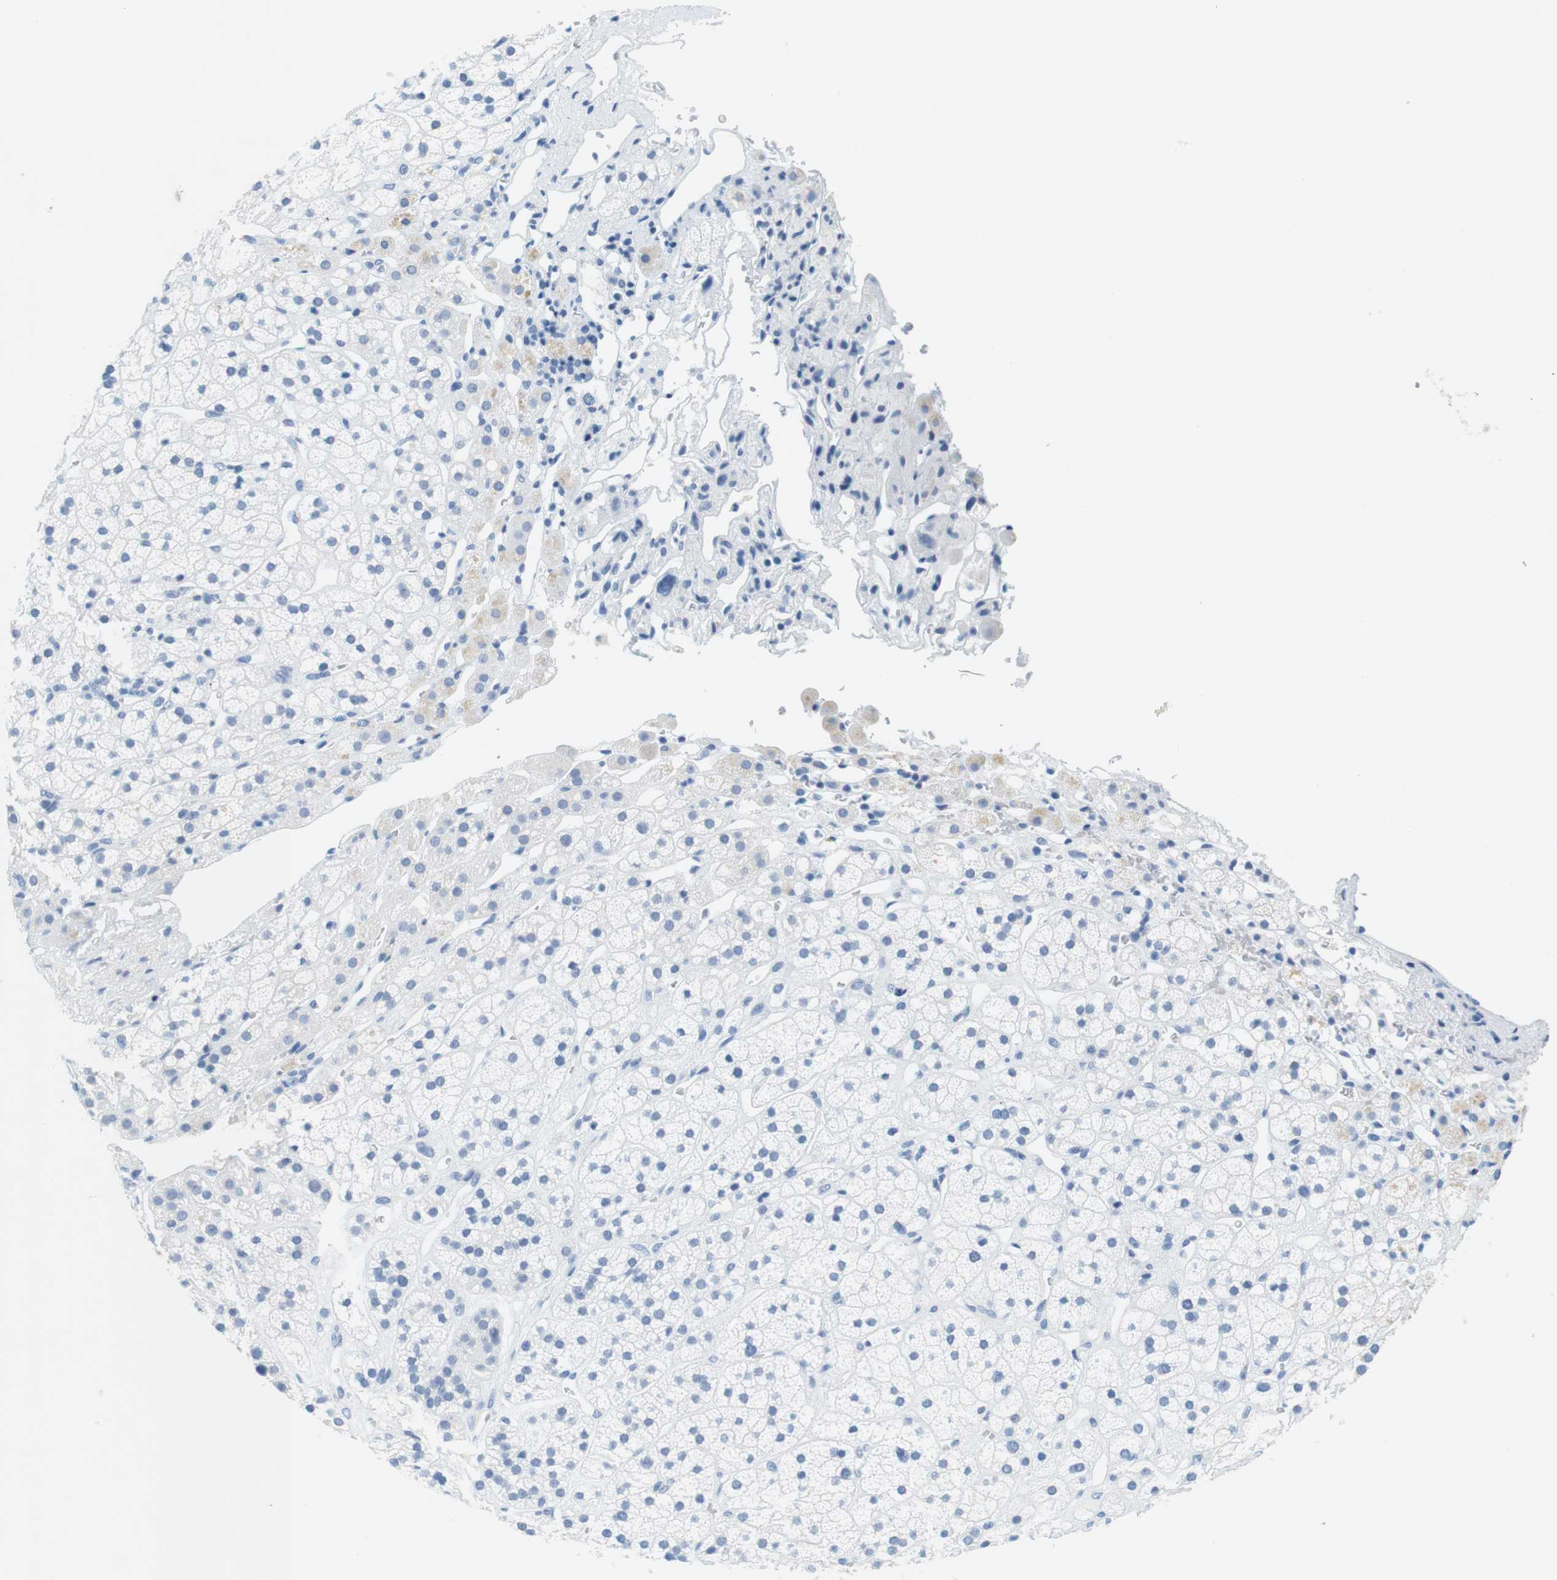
{"staining": {"intensity": "negative", "quantity": "none", "location": "none"}, "tissue": "adrenal gland", "cell_type": "Glandular cells", "image_type": "normal", "snomed": [{"axis": "morphology", "description": "Normal tissue, NOS"}, {"axis": "topography", "description": "Adrenal gland"}], "caption": "DAB (3,3'-diaminobenzidine) immunohistochemical staining of benign human adrenal gland shows no significant staining in glandular cells.", "gene": "CYP2C9", "patient": {"sex": "male", "age": 56}}